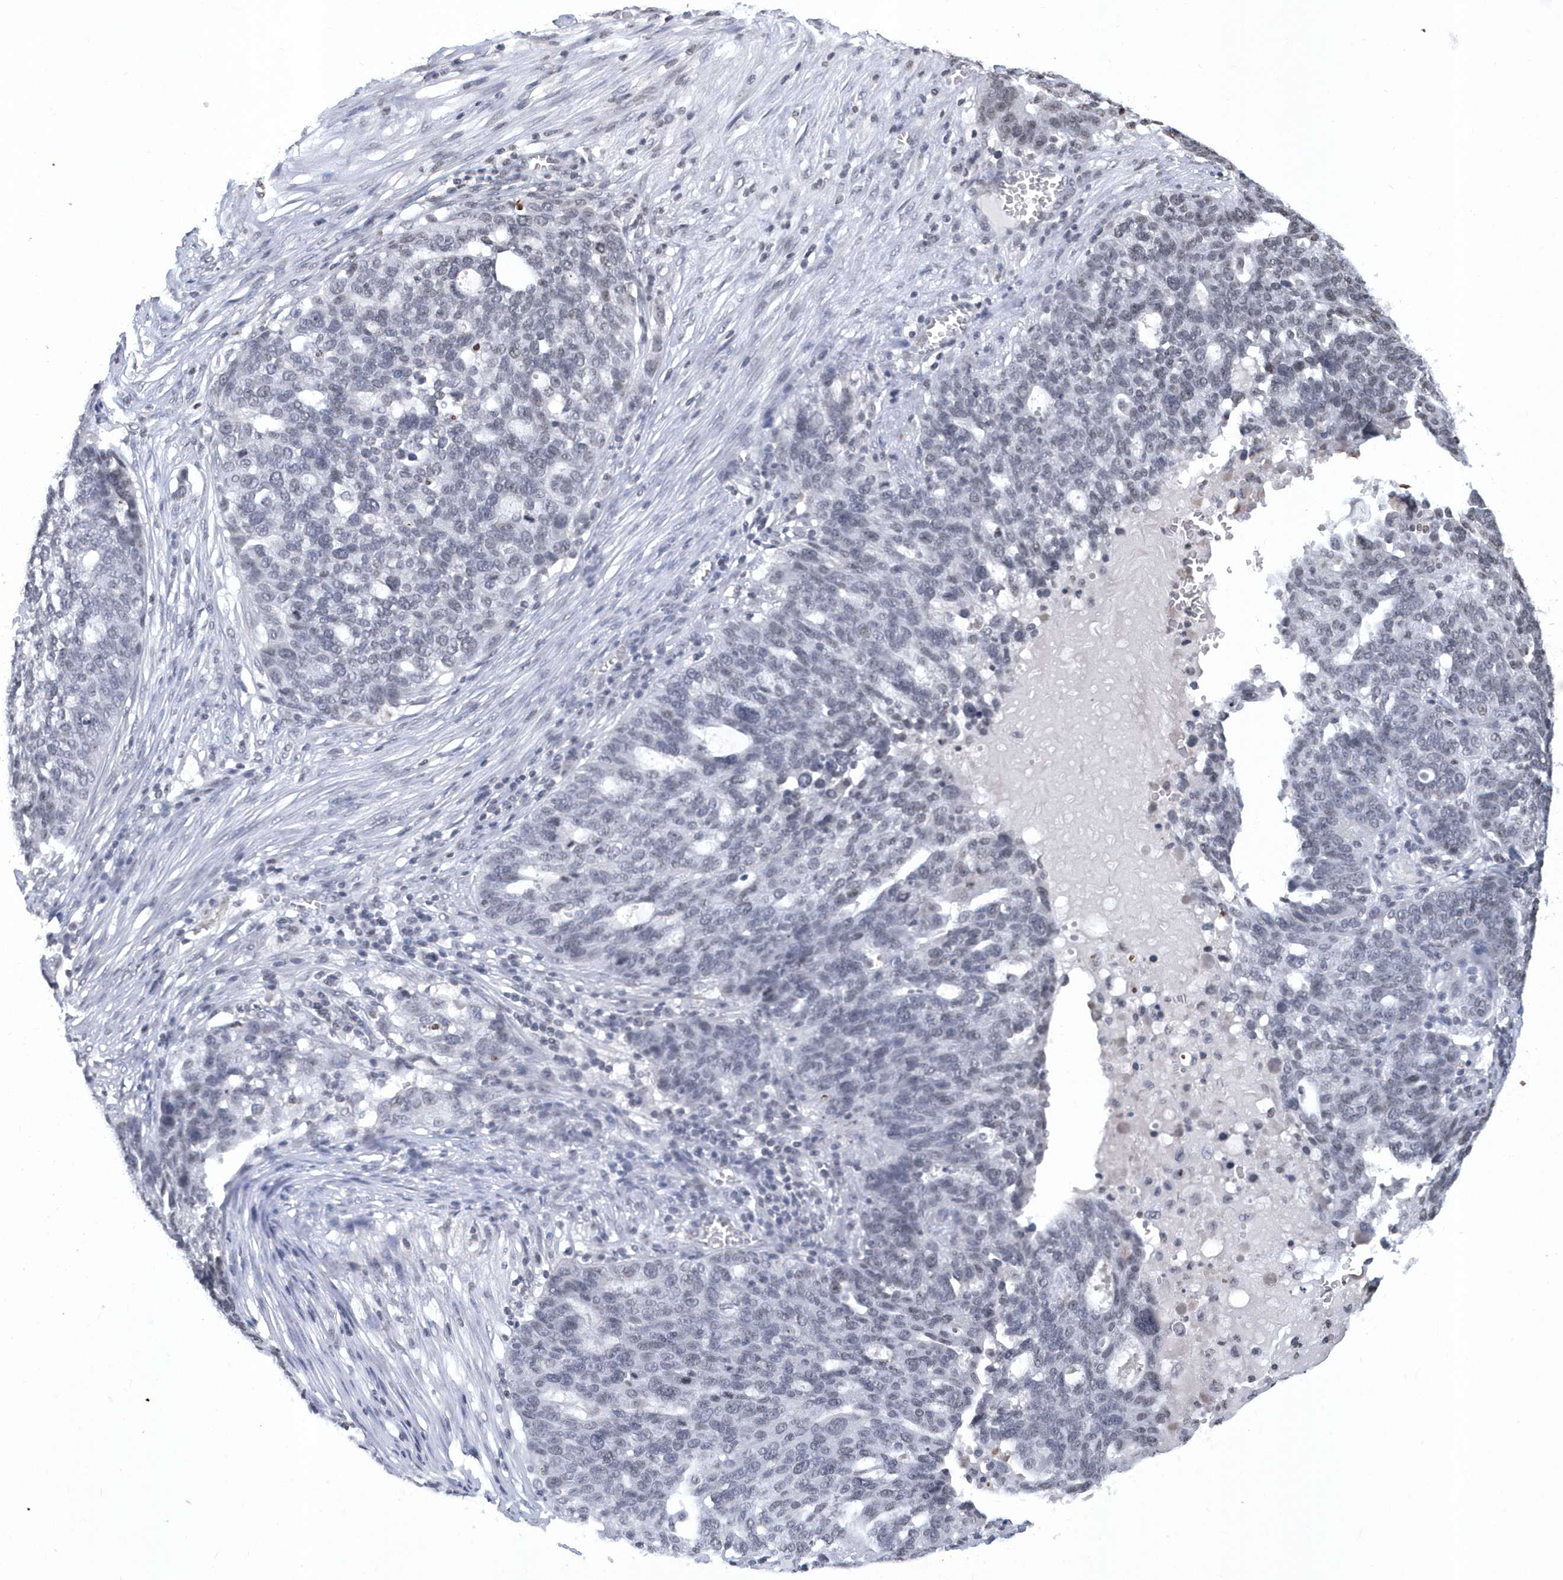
{"staining": {"intensity": "negative", "quantity": "none", "location": "none"}, "tissue": "ovarian cancer", "cell_type": "Tumor cells", "image_type": "cancer", "snomed": [{"axis": "morphology", "description": "Cystadenocarcinoma, serous, NOS"}, {"axis": "topography", "description": "Ovary"}], "caption": "Tumor cells are negative for protein expression in human ovarian serous cystadenocarcinoma. (DAB (3,3'-diaminobenzidine) IHC with hematoxylin counter stain).", "gene": "VWA5B2", "patient": {"sex": "female", "age": 59}}